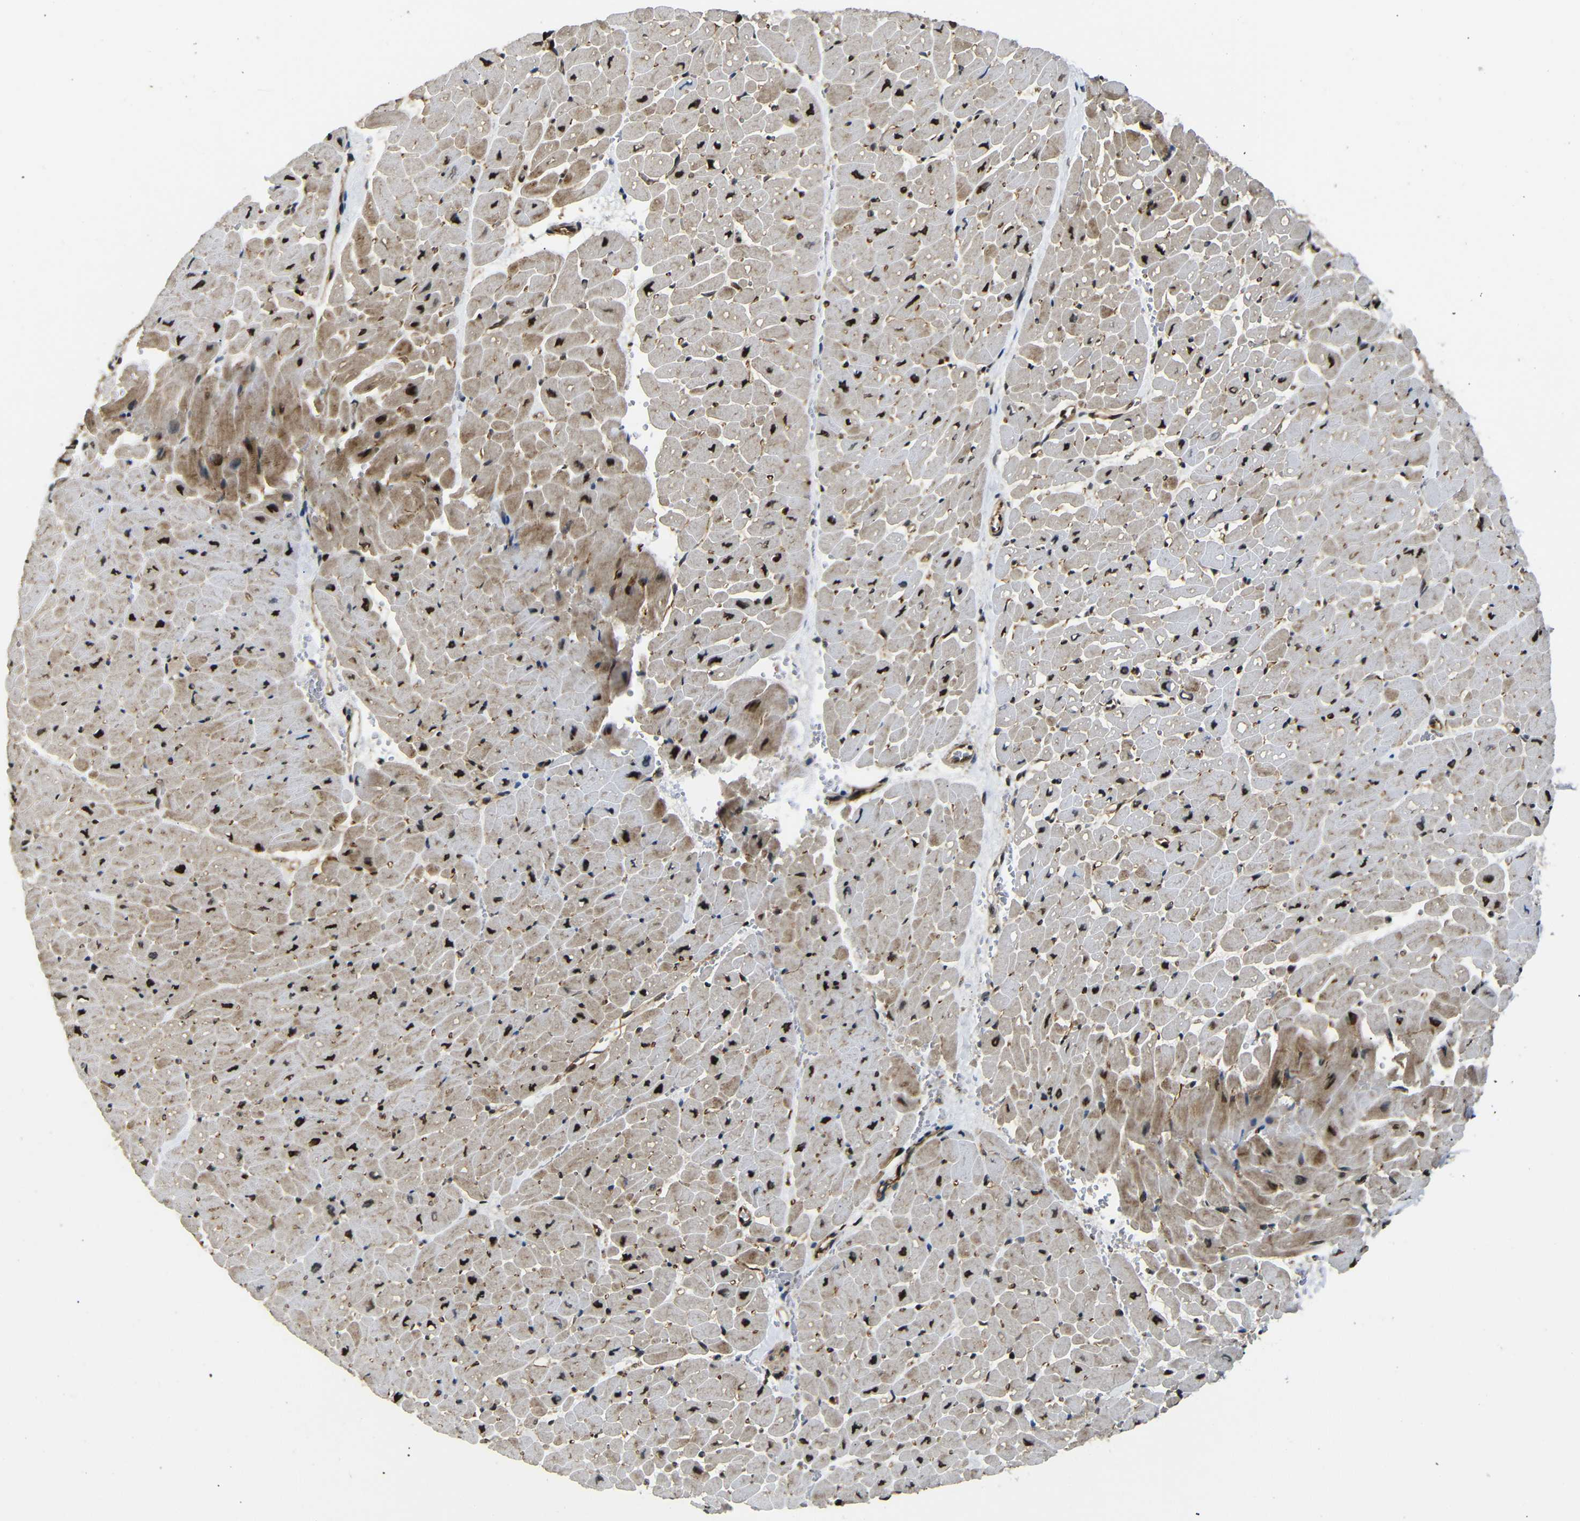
{"staining": {"intensity": "moderate", "quantity": "25%-75%", "location": "cytoplasmic/membranous,nuclear"}, "tissue": "heart muscle", "cell_type": "Cardiomyocytes", "image_type": "normal", "snomed": [{"axis": "morphology", "description": "Normal tissue, NOS"}, {"axis": "topography", "description": "Heart"}], "caption": "High-magnification brightfield microscopy of benign heart muscle stained with DAB (brown) and counterstained with hematoxylin (blue). cardiomyocytes exhibit moderate cytoplasmic/membranous,nuclear positivity is present in approximately25%-75% of cells.", "gene": "TBX2", "patient": {"sex": "male", "age": 45}}